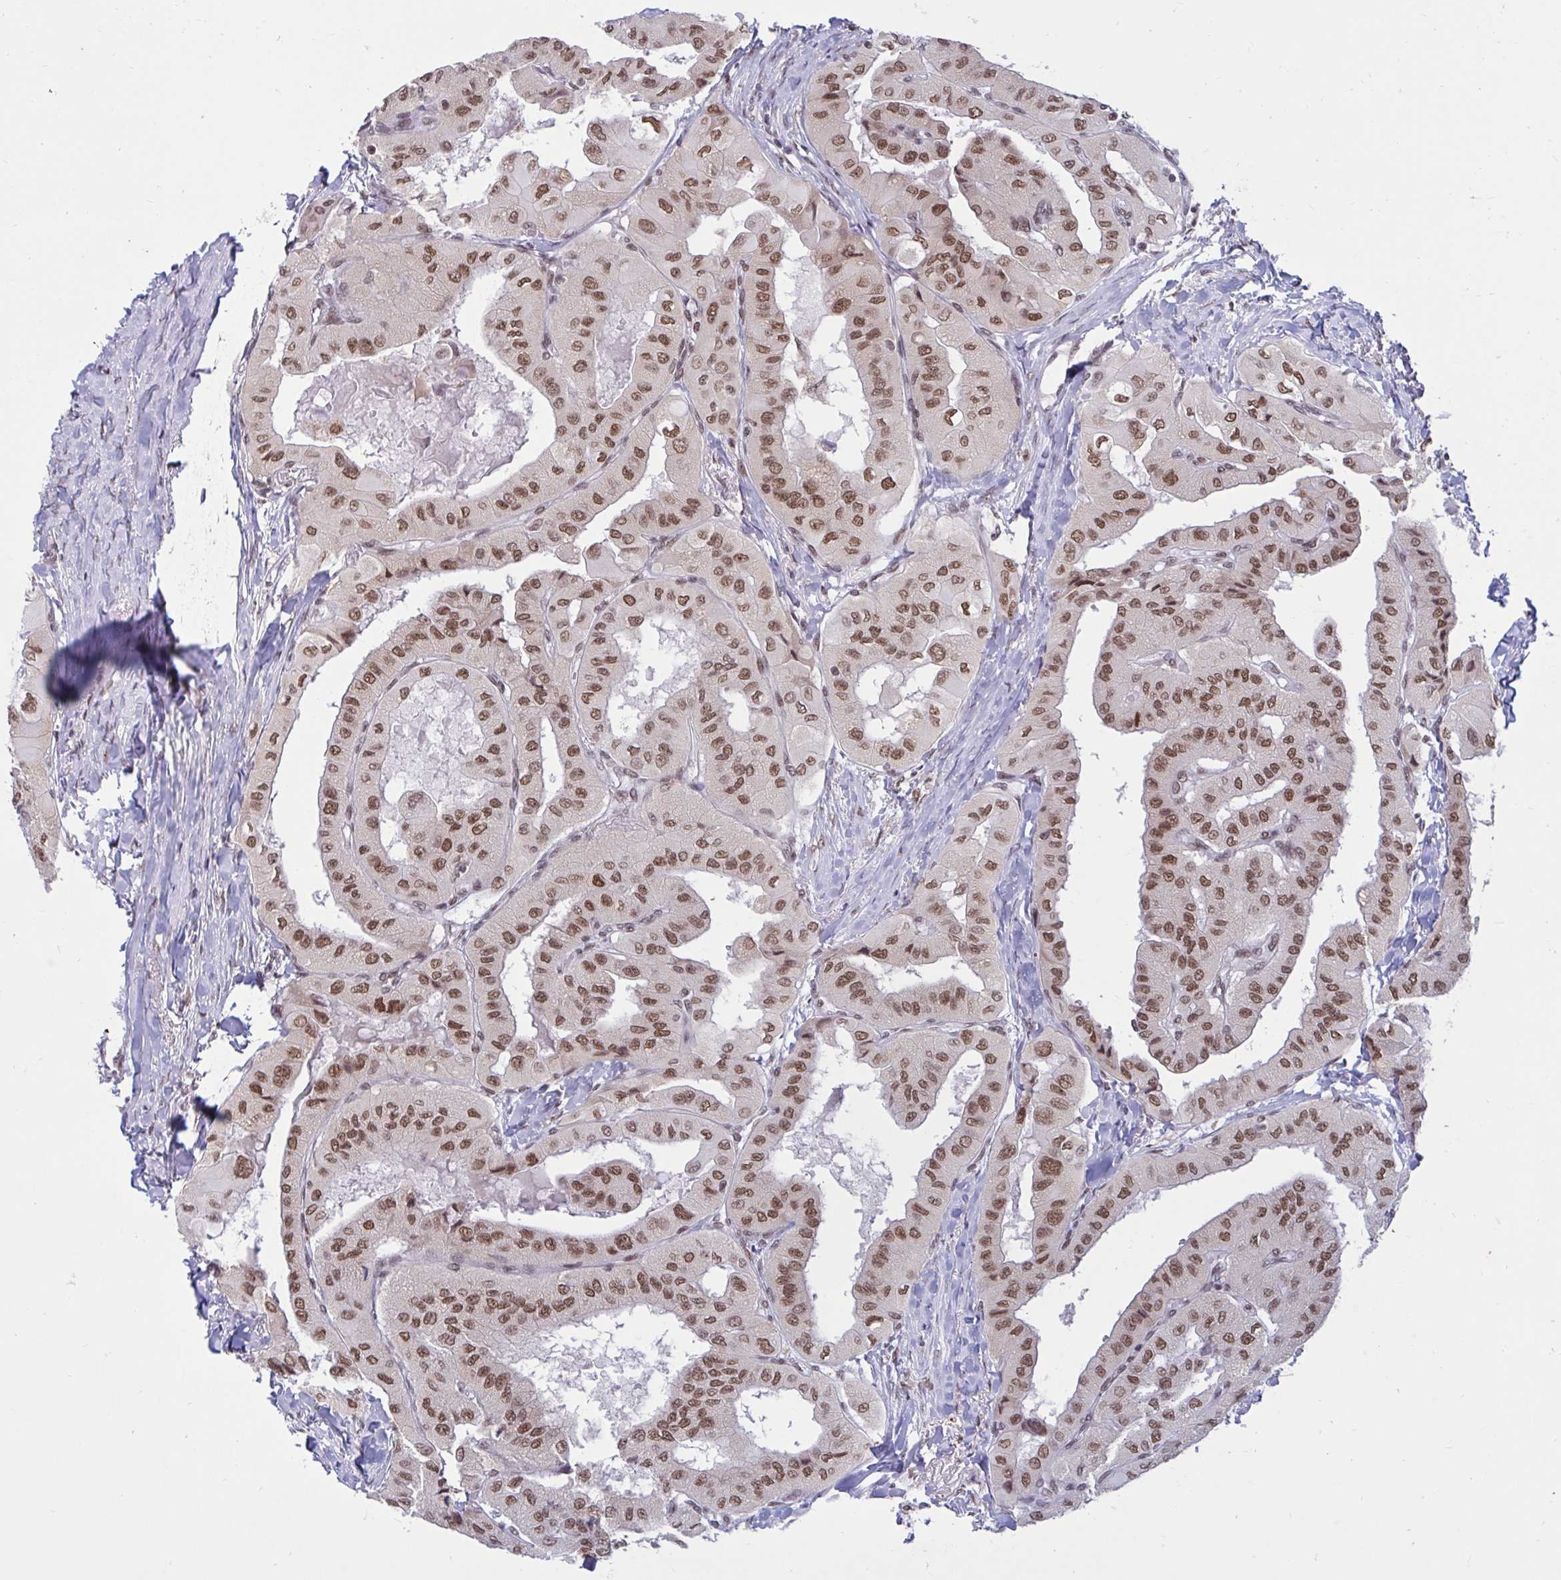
{"staining": {"intensity": "moderate", "quantity": ">75%", "location": "nuclear"}, "tissue": "thyroid cancer", "cell_type": "Tumor cells", "image_type": "cancer", "snomed": [{"axis": "morphology", "description": "Normal tissue, NOS"}, {"axis": "morphology", "description": "Papillary adenocarcinoma, NOS"}, {"axis": "topography", "description": "Thyroid gland"}], "caption": "There is medium levels of moderate nuclear staining in tumor cells of papillary adenocarcinoma (thyroid), as demonstrated by immunohistochemical staining (brown color).", "gene": "PHF10", "patient": {"sex": "female", "age": 59}}